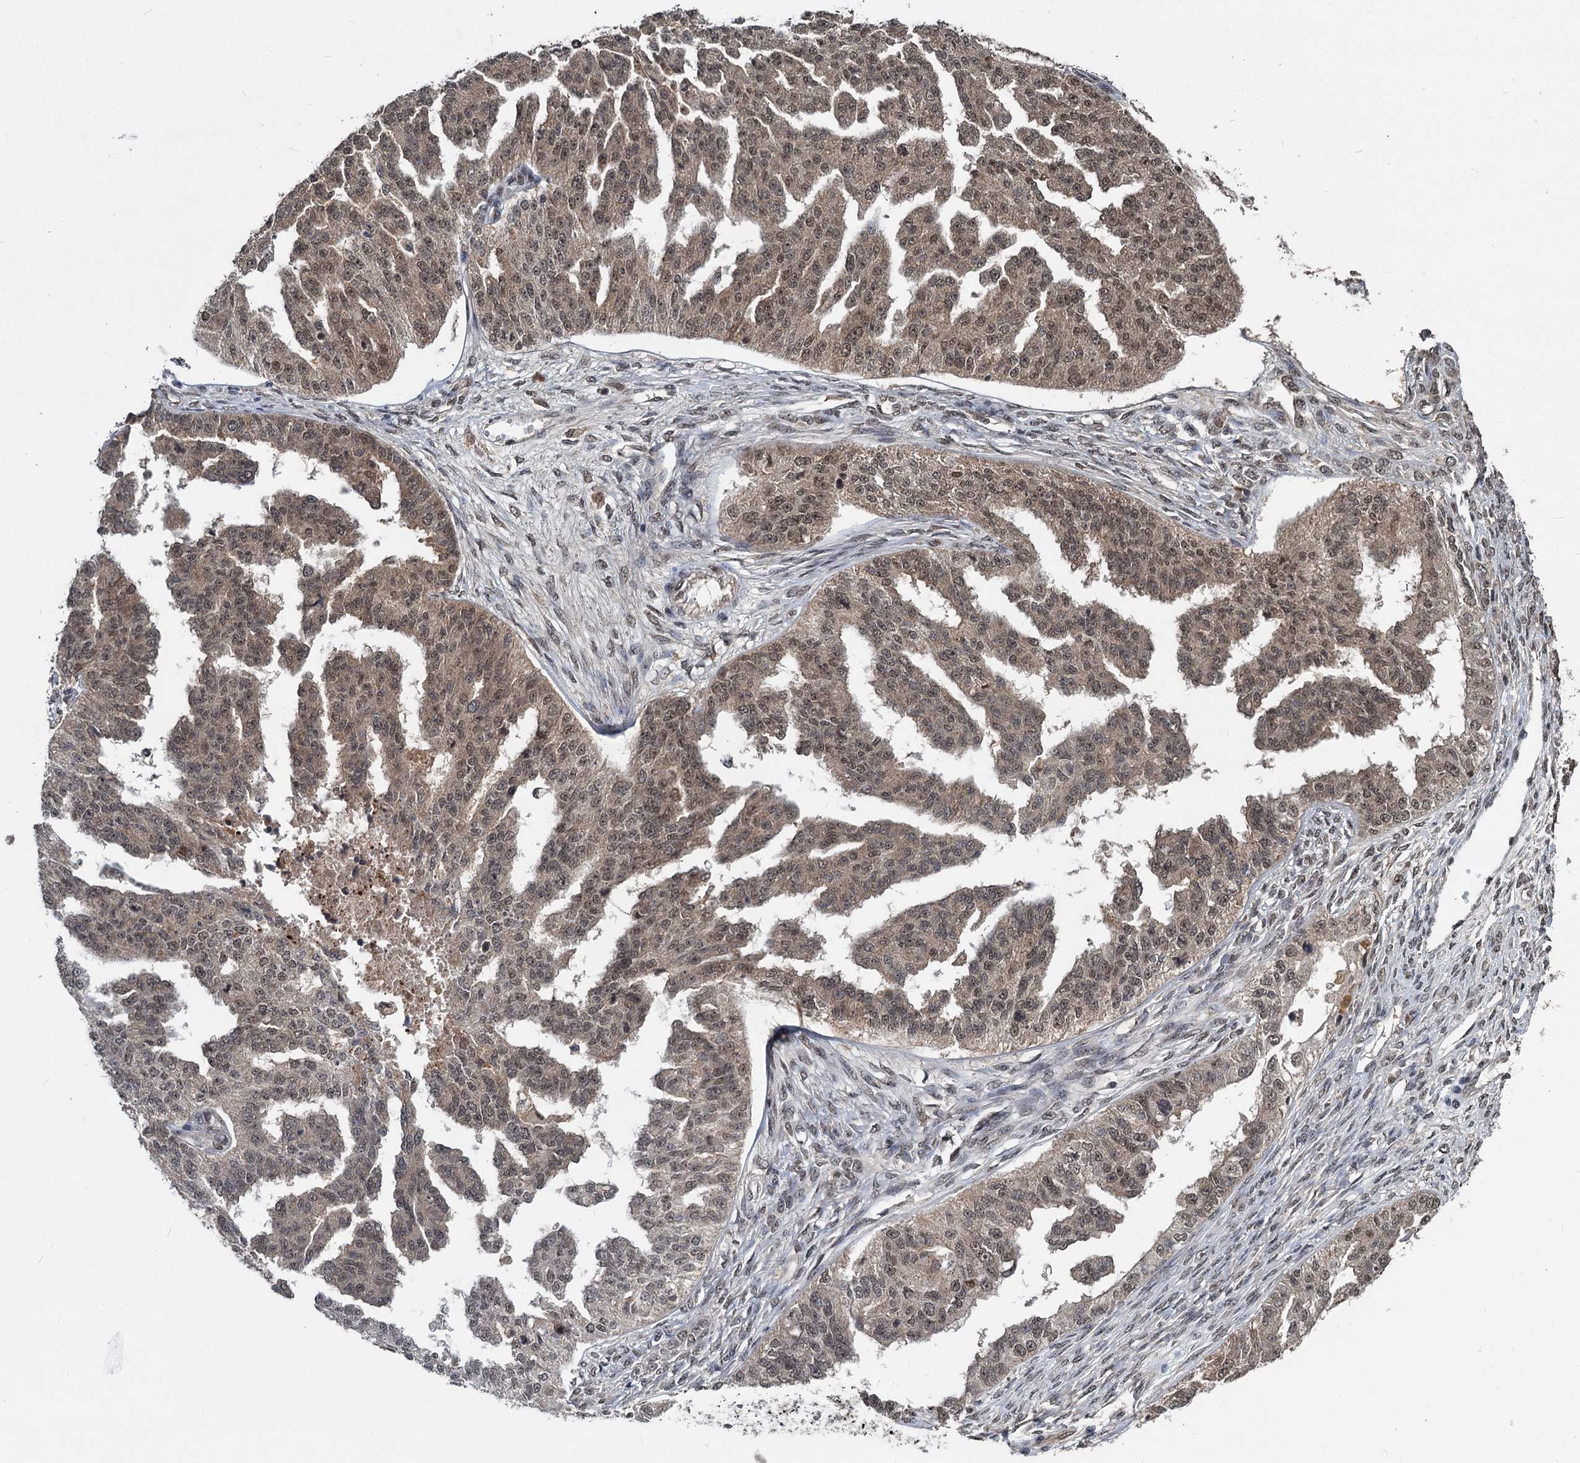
{"staining": {"intensity": "weak", "quantity": "25%-75%", "location": "cytoplasmic/membranous,nuclear"}, "tissue": "ovarian cancer", "cell_type": "Tumor cells", "image_type": "cancer", "snomed": [{"axis": "morphology", "description": "Cystadenocarcinoma, serous, NOS"}, {"axis": "topography", "description": "Ovary"}], "caption": "Tumor cells demonstrate low levels of weak cytoplasmic/membranous and nuclear positivity in approximately 25%-75% of cells in human ovarian cancer (serous cystadenocarcinoma).", "gene": "FAM216B", "patient": {"sex": "female", "age": 58}}